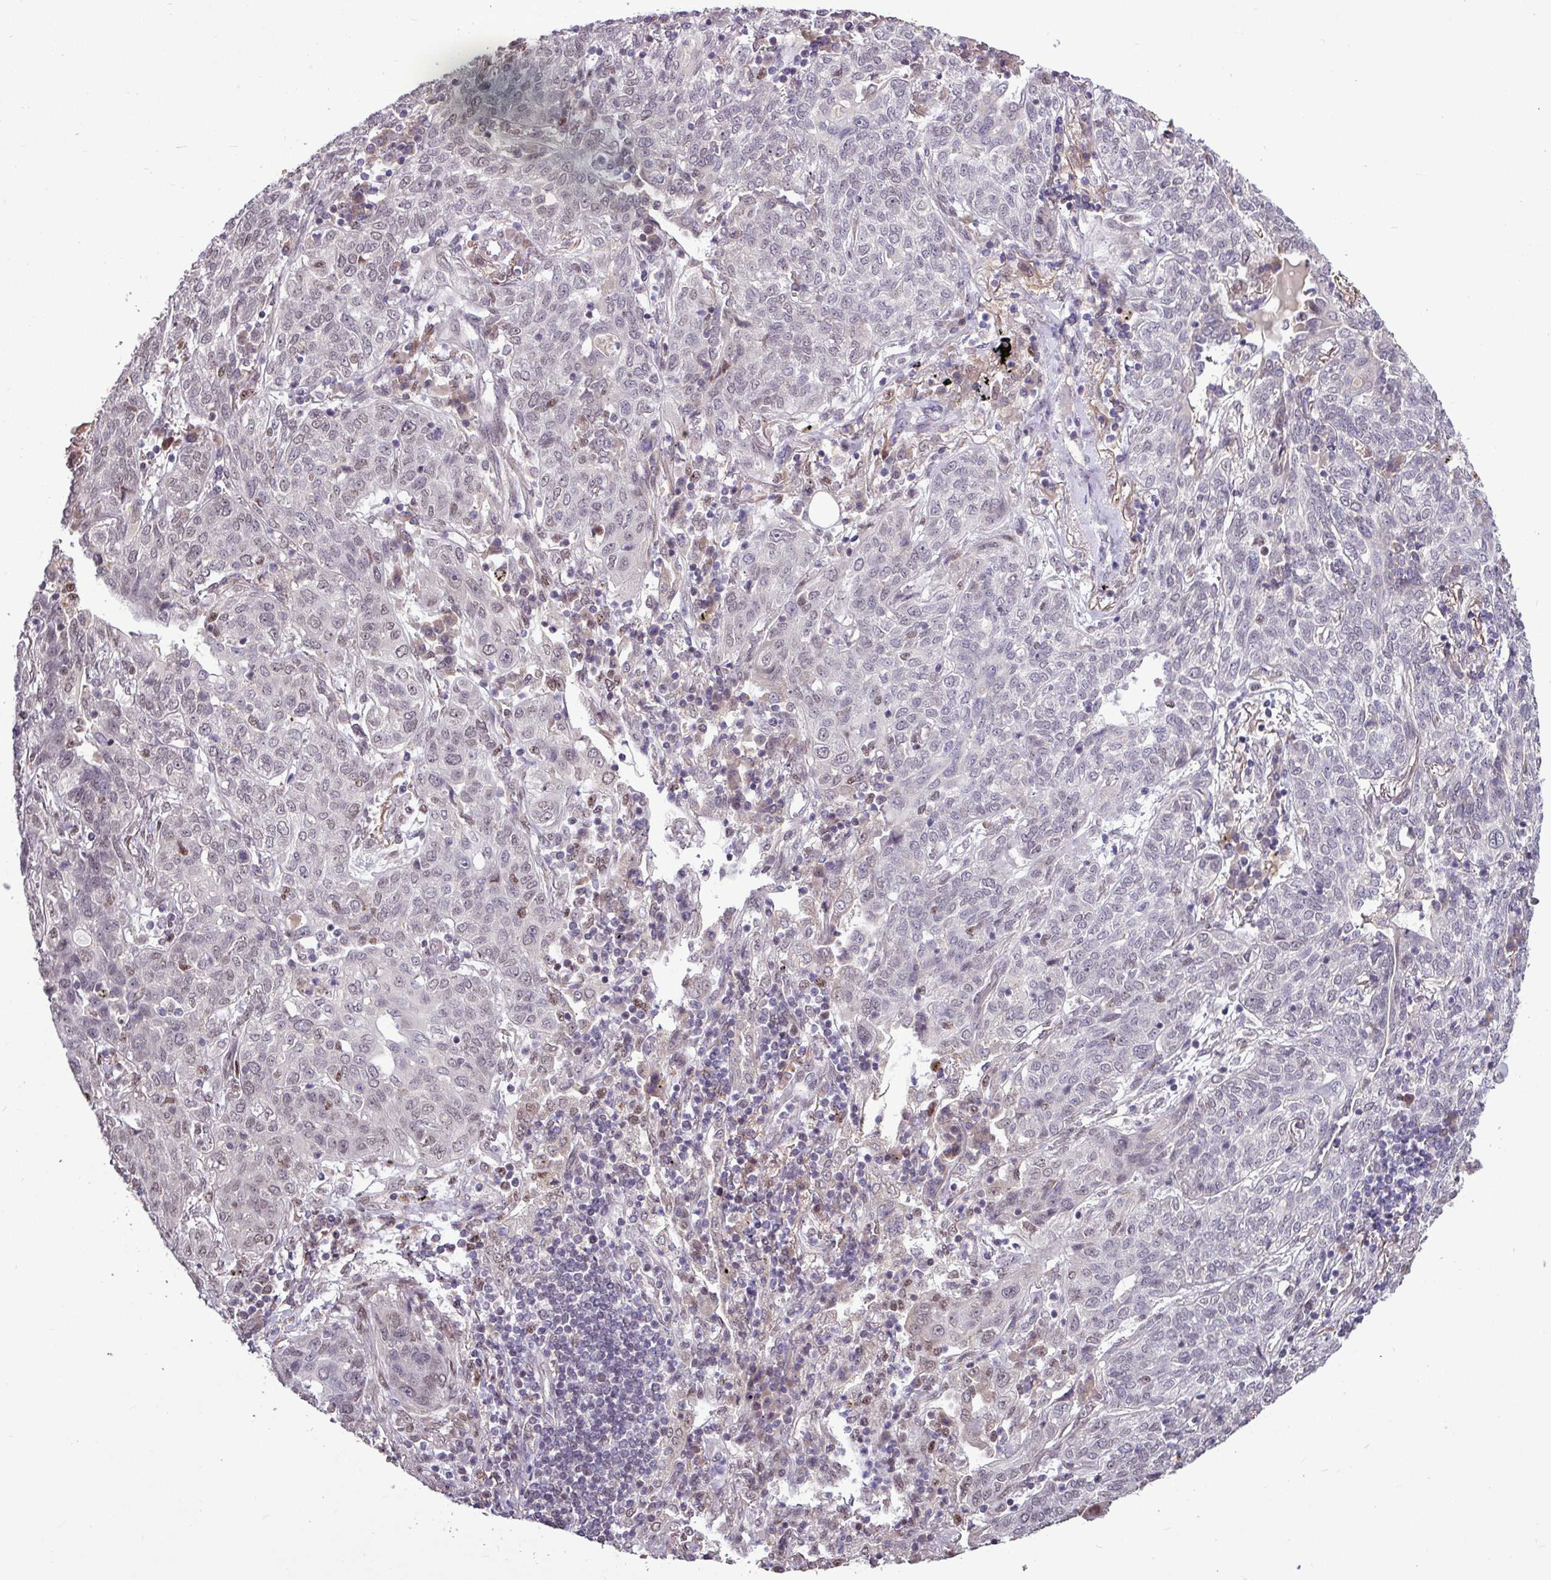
{"staining": {"intensity": "weak", "quantity": "<25%", "location": "nuclear"}, "tissue": "lung cancer", "cell_type": "Tumor cells", "image_type": "cancer", "snomed": [{"axis": "morphology", "description": "Squamous cell carcinoma, NOS"}, {"axis": "topography", "description": "Lung"}], "caption": "IHC of lung squamous cell carcinoma demonstrates no positivity in tumor cells.", "gene": "SKIC2", "patient": {"sex": "female", "age": 70}}